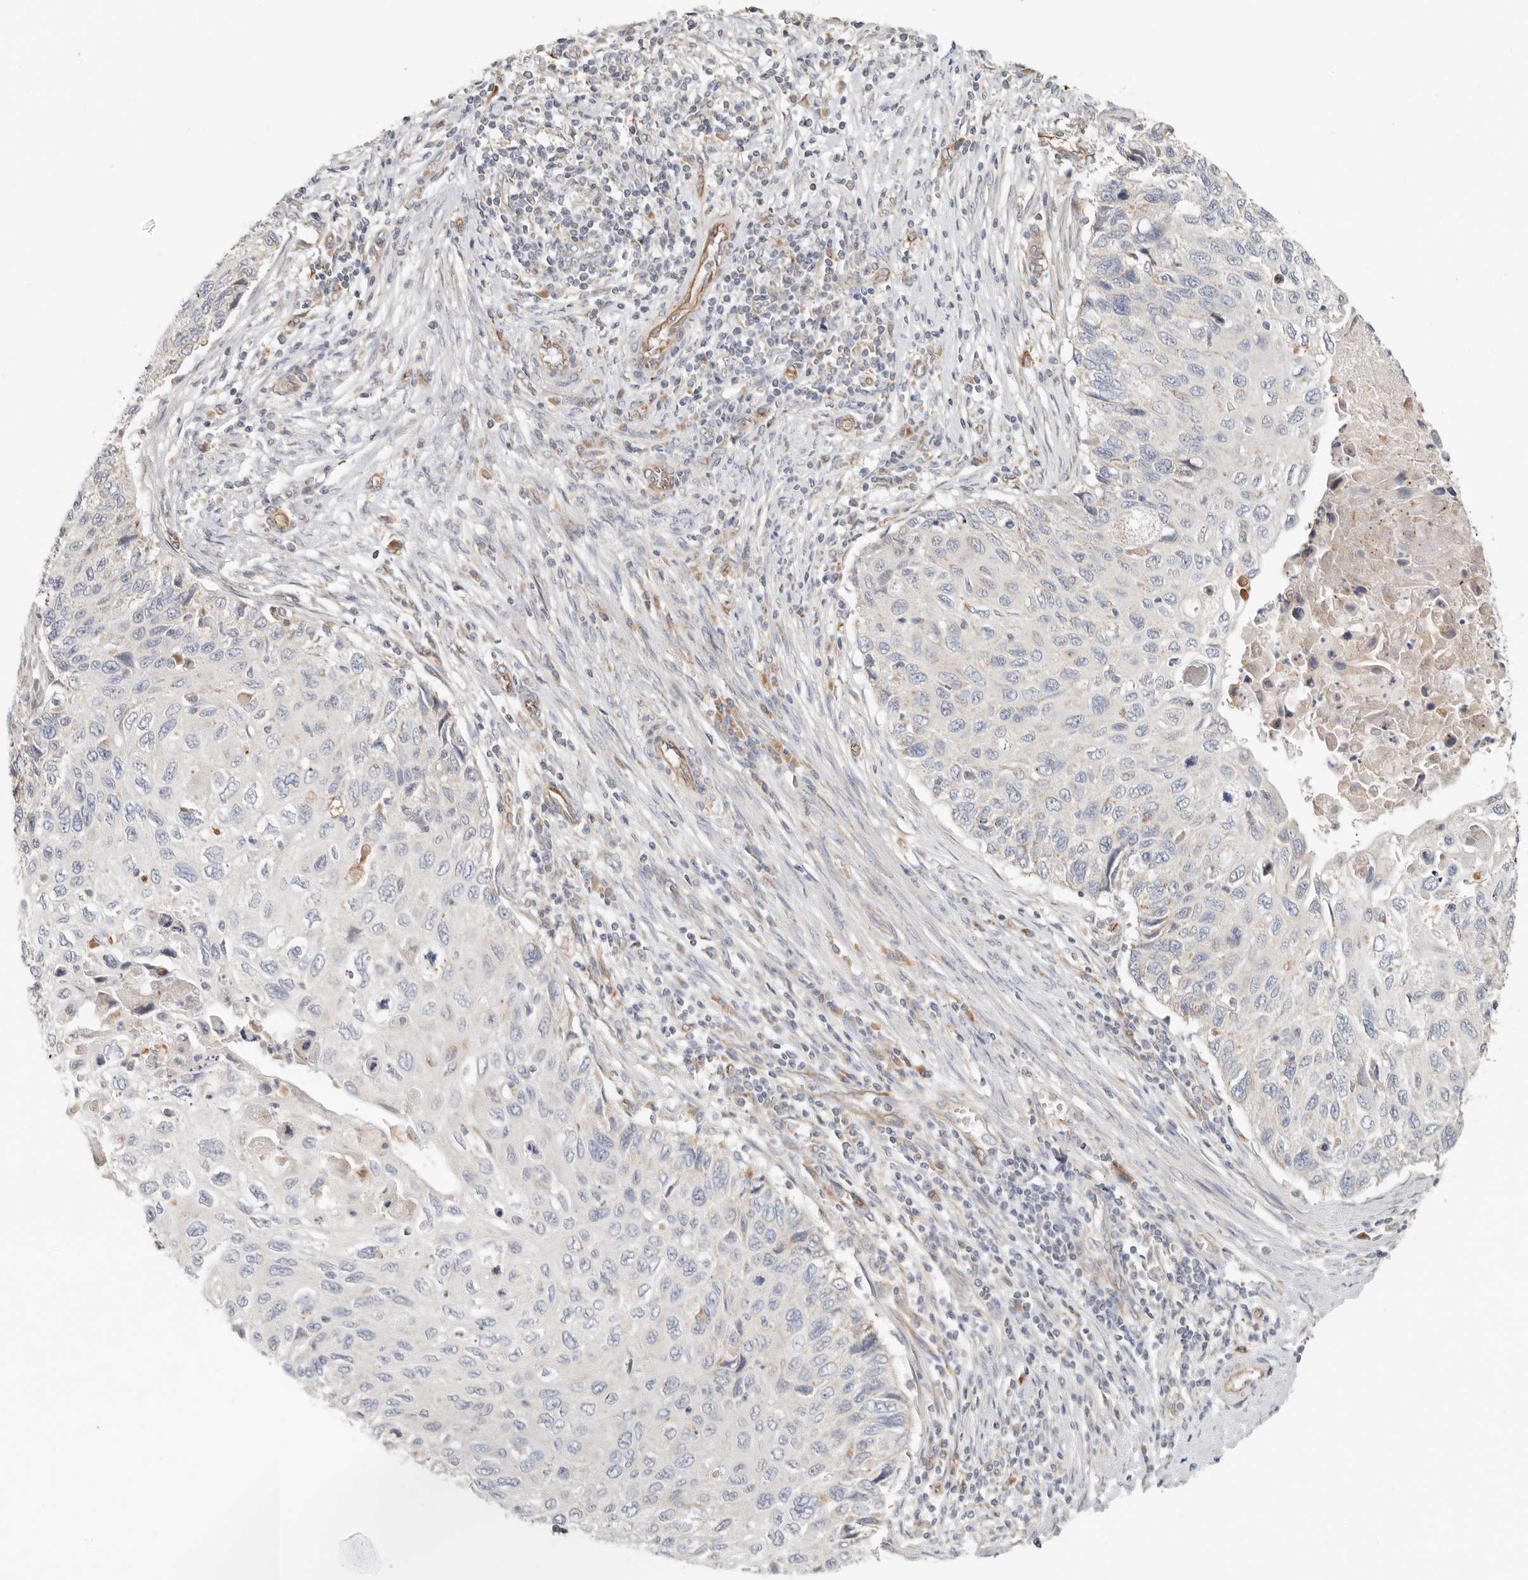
{"staining": {"intensity": "negative", "quantity": "none", "location": "none"}, "tissue": "cervical cancer", "cell_type": "Tumor cells", "image_type": "cancer", "snomed": [{"axis": "morphology", "description": "Squamous cell carcinoma, NOS"}, {"axis": "topography", "description": "Cervix"}], "caption": "Immunohistochemical staining of cervical squamous cell carcinoma exhibits no significant expression in tumor cells.", "gene": "SPRING1", "patient": {"sex": "female", "age": 70}}